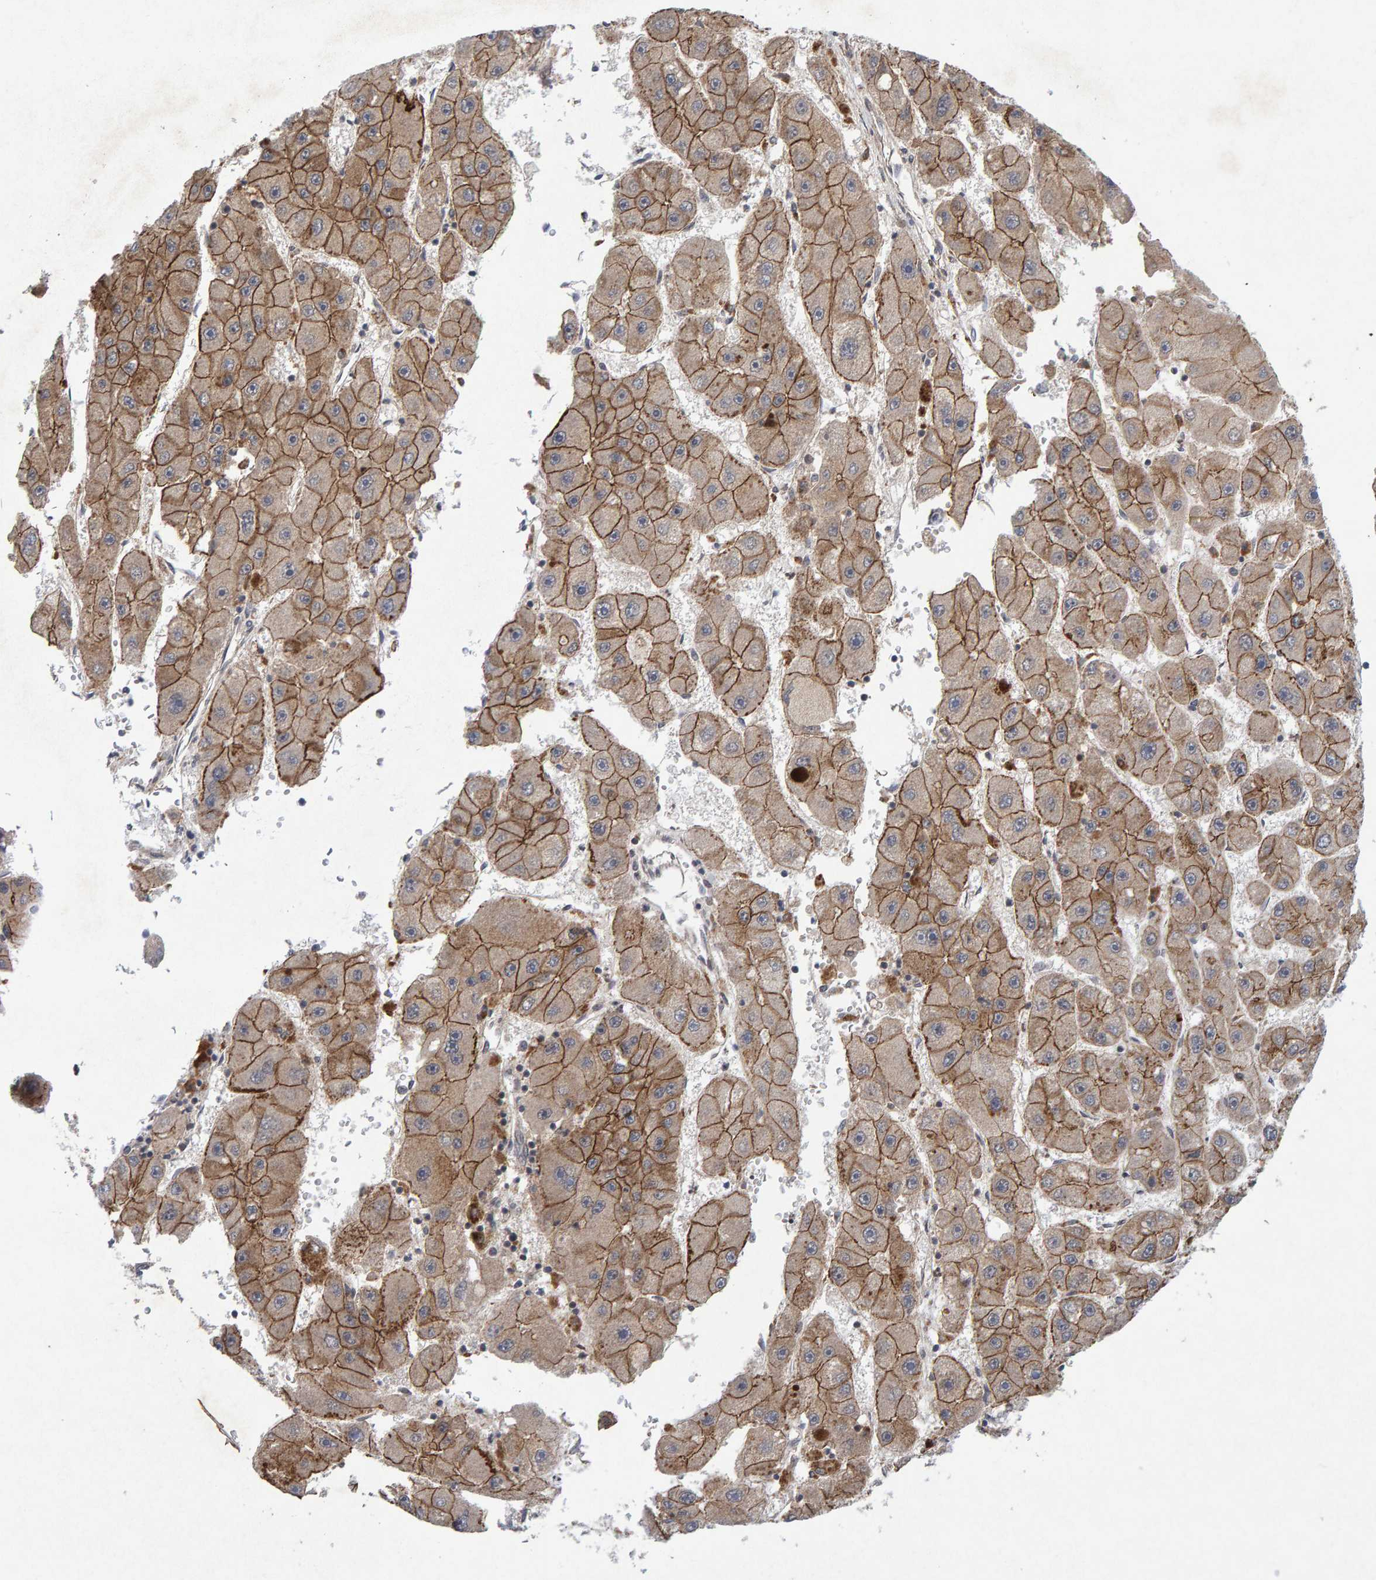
{"staining": {"intensity": "moderate", "quantity": ">75%", "location": "cytoplasmic/membranous"}, "tissue": "liver cancer", "cell_type": "Tumor cells", "image_type": "cancer", "snomed": [{"axis": "morphology", "description": "Carcinoma, Hepatocellular, NOS"}, {"axis": "topography", "description": "Liver"}], "caption": "Liver hepatocellular carcinoma was stained to show a protein in brown. There is medium levels of moderate cytoplasmic/membranous staining in approximately >75% of tumor cells. (IHC, brightfield microscopy, high magnification).", "gene": "CDH2", "patient": {"sex": "female", "age": 61}}